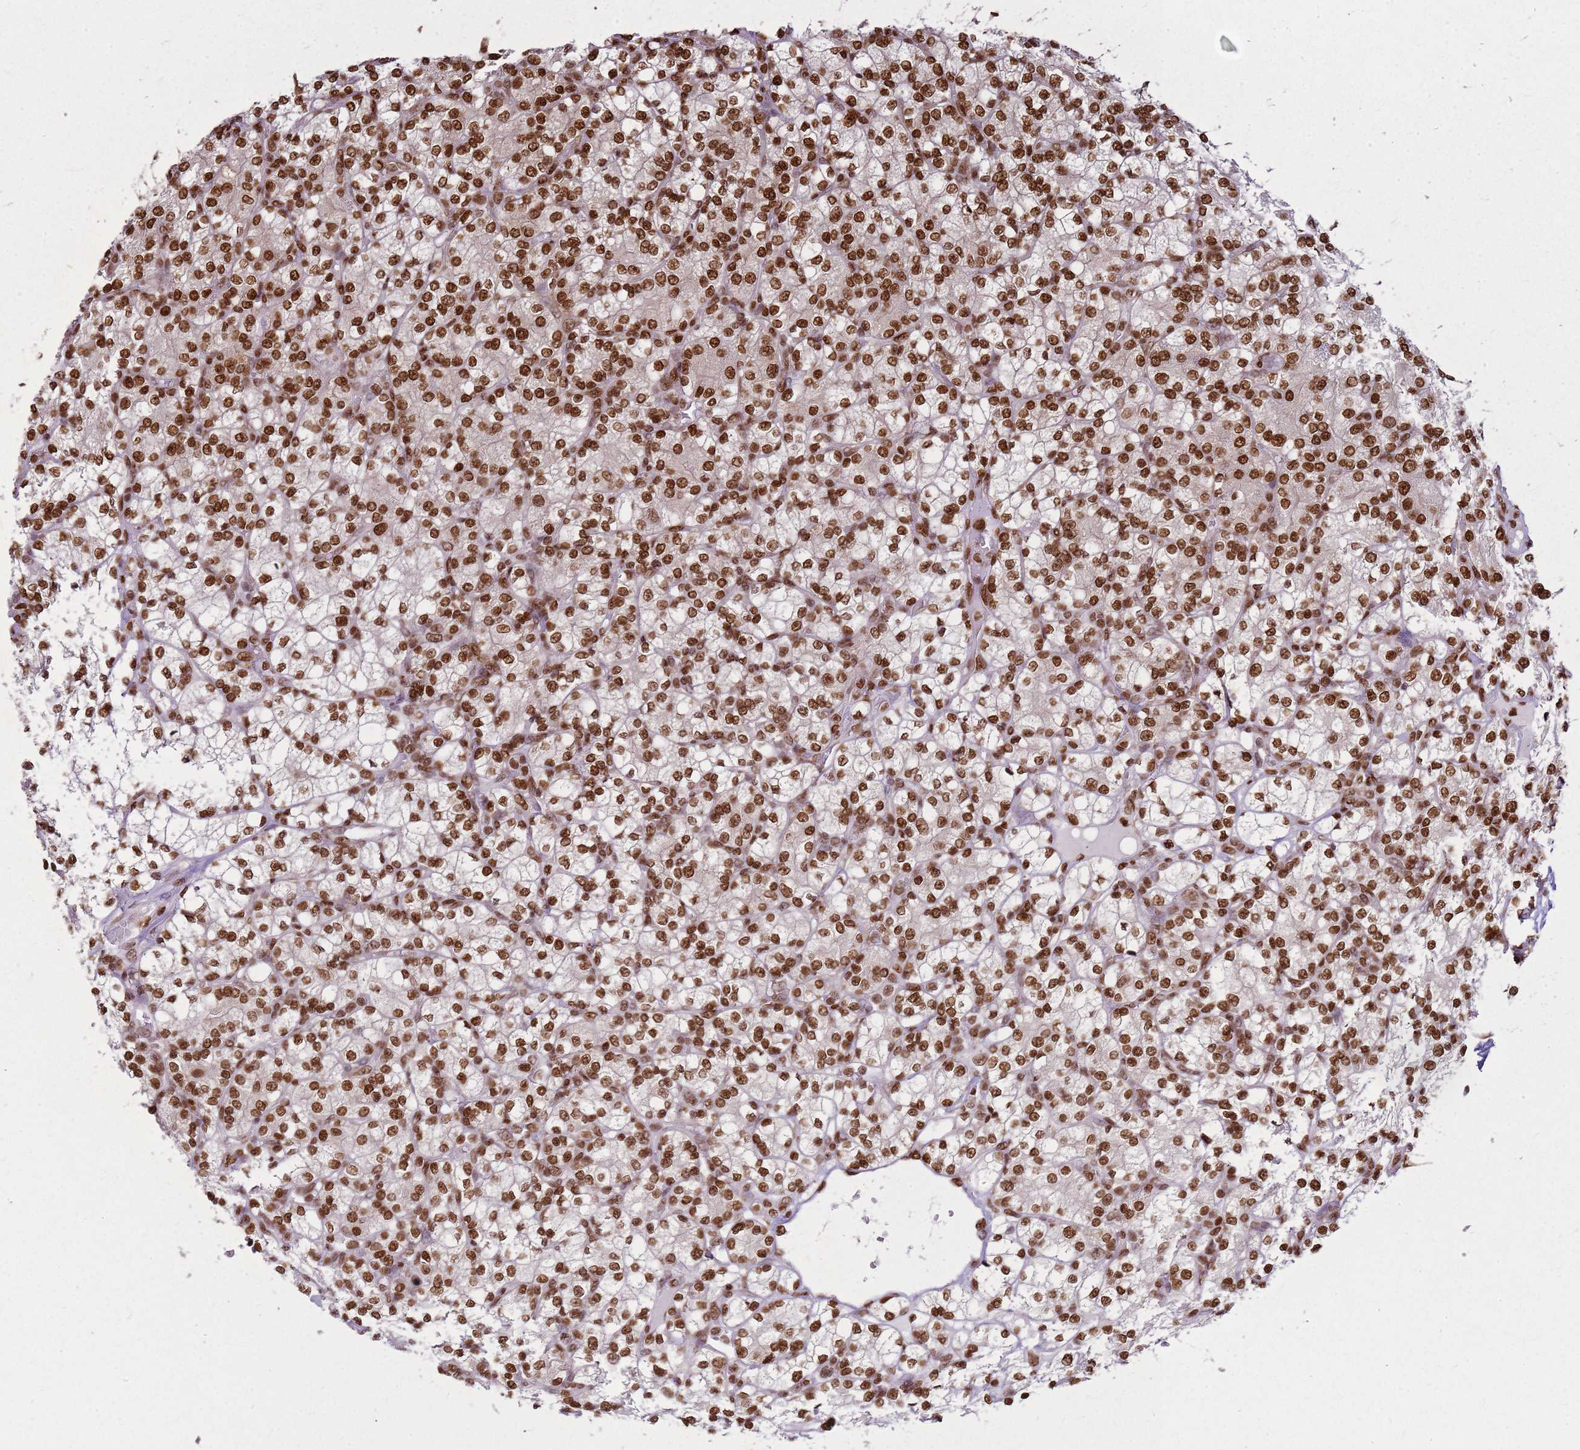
{"staining": {"intensity": "strong", "quantity": ">75%", "location": "nuclear"}, "tissue": "renal cancer", "cell_type": "Tumor cells", "image_type": "cancer", "snomed": [{"axis": "morphology", "description": "Adenocarcinoma, NOS"}, {"axis": "topography", "description": "Kidney"}], "caption": "Renal adenocarcinoma was stained to show a protein in brown. There is high levels of strong nuclear staining in approximately >75% of tumor cells.", "gene": "APEX1", "patient": {"sex": "male", "age": 77}}